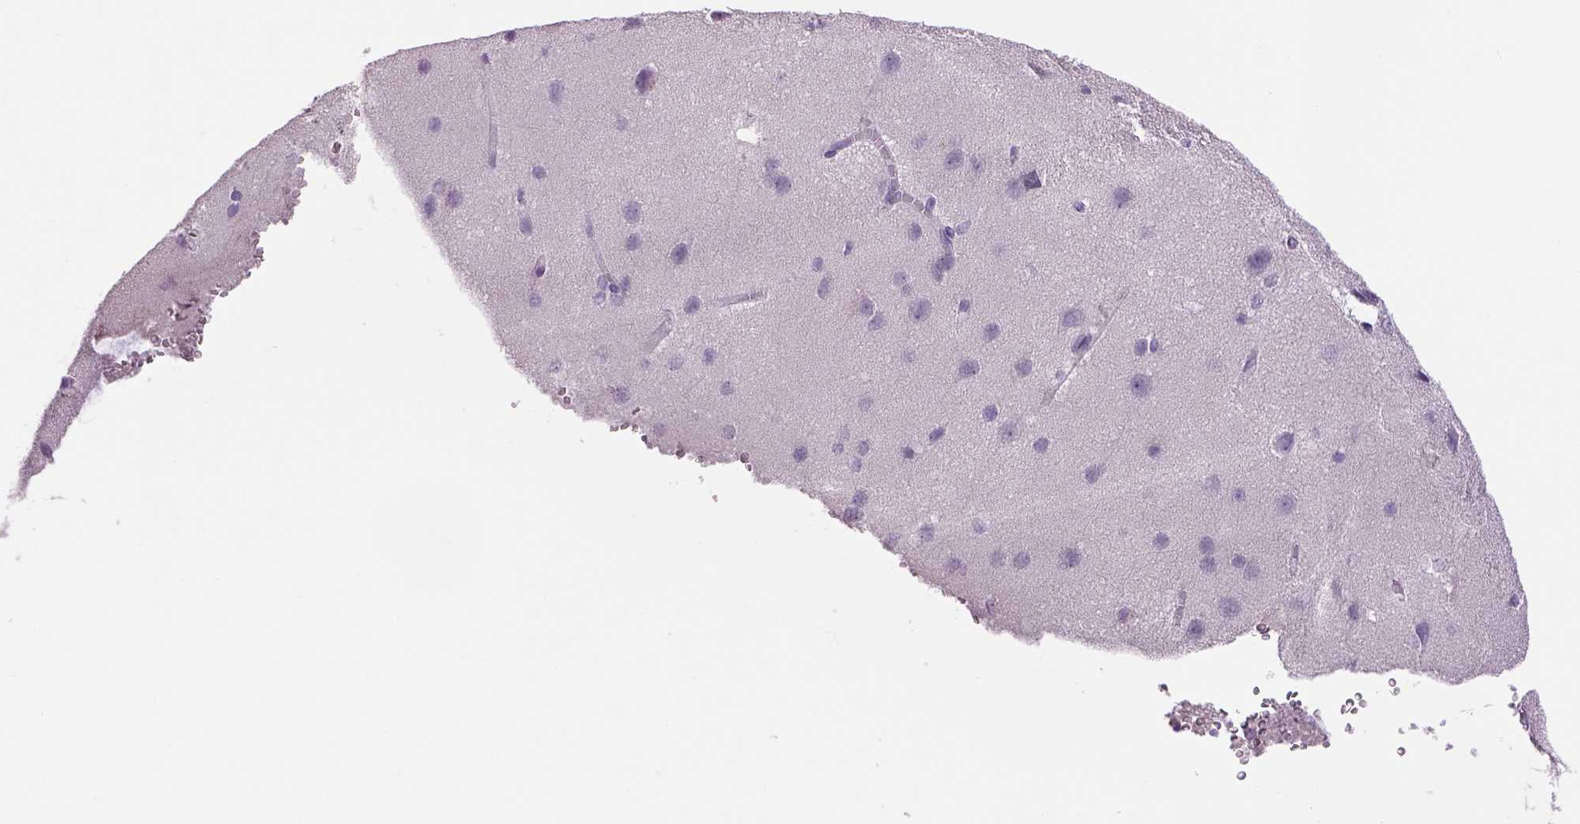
{"staining": {"intensity": "negative", "quantity": "none", "location": "none"}, "tissue": "cerebral cortex", "cell_type": "Endothelial cells", "image_type": "normal", "snomed": [{"axis": "morphology", "description": "Normal tissue, NOS"}, {"axis": "topography", "description": "Cerebral cortex"}], "caption": "The micrograph displays no significant staining in endothelial cells of cerebral cortex.", "gene": "DBH", "patient": {"sex": "male", "age": 37}}